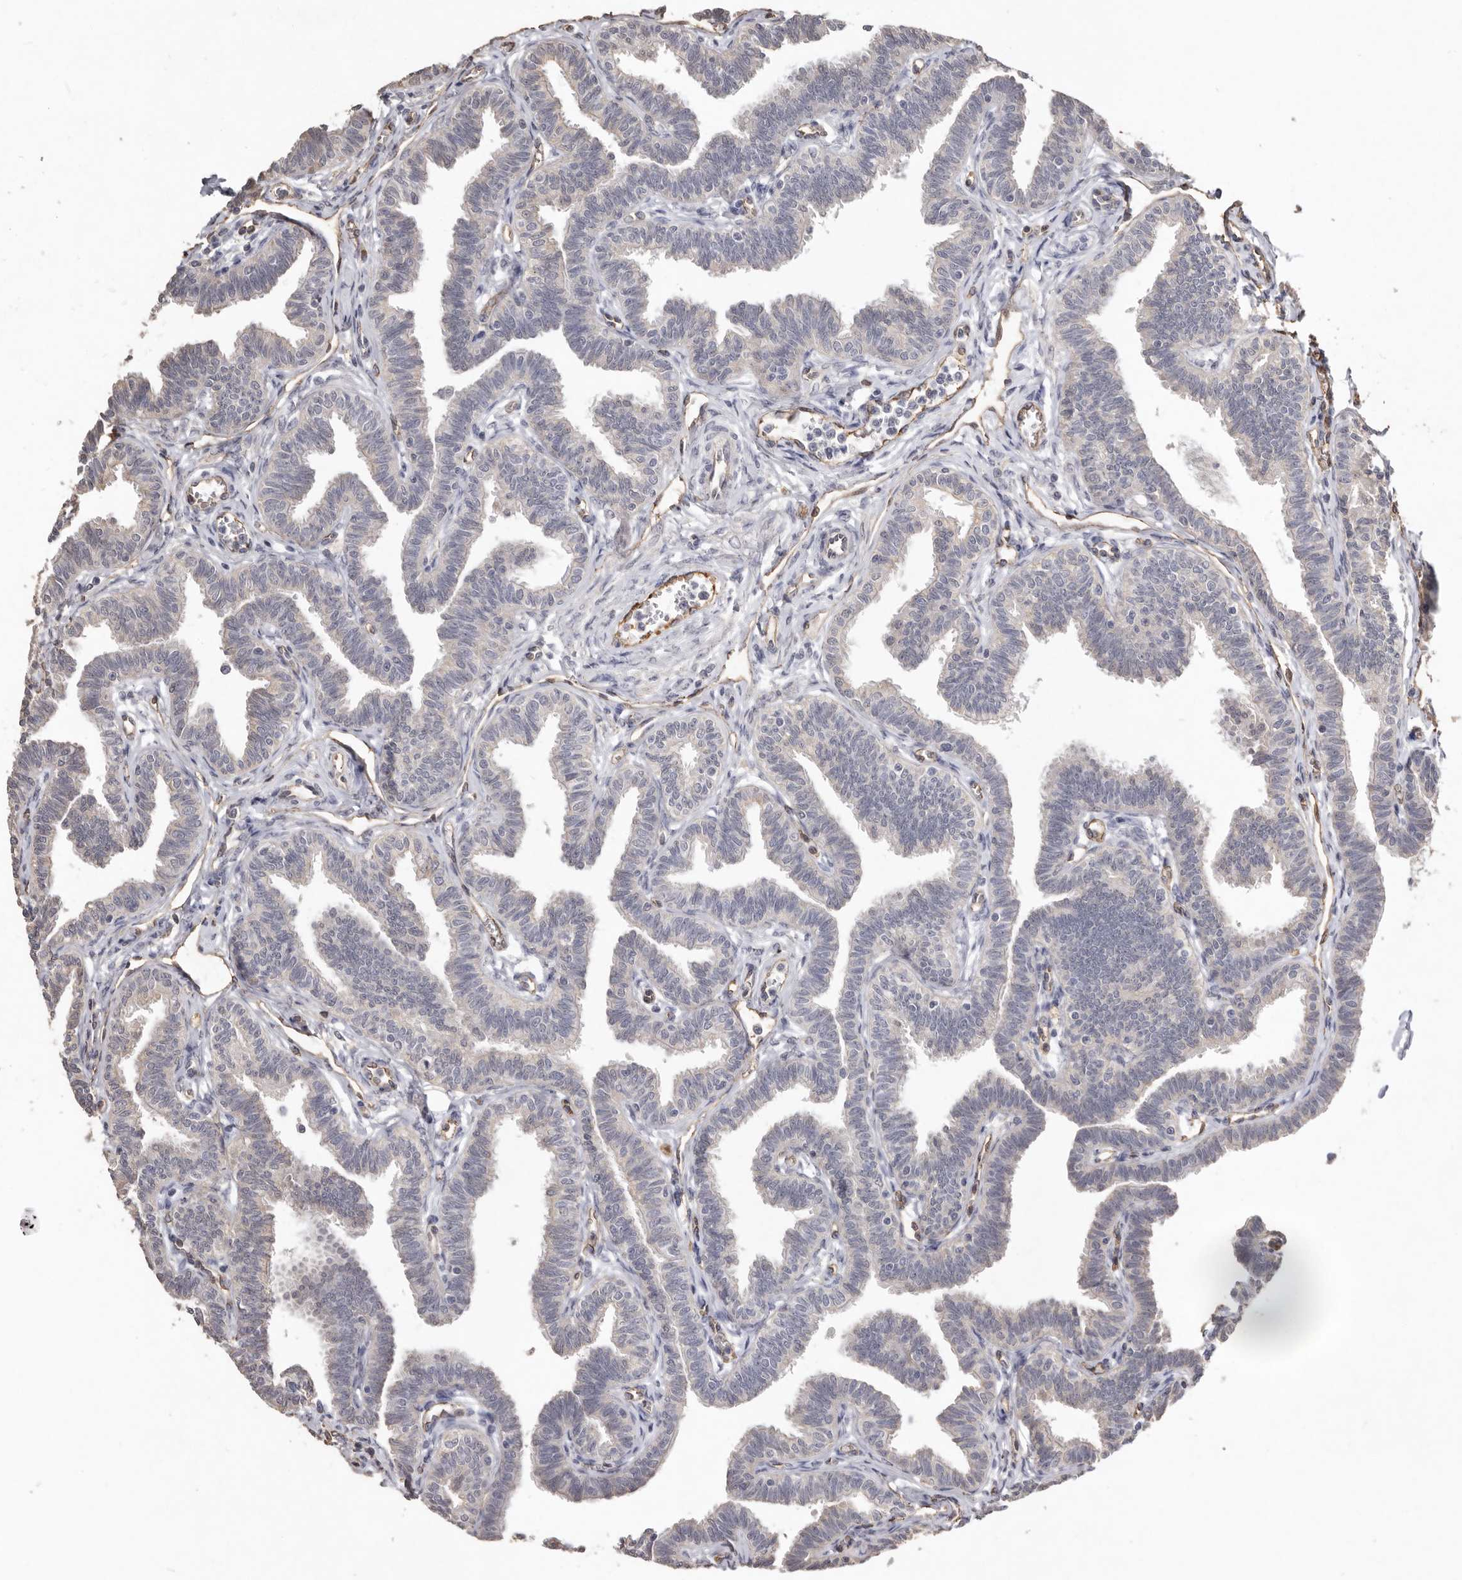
{"staining": {"intensity": "negative", "quantity": "none", "location": "none"}, "tissue": "fallopian tube", "cell_type": "Glandular cells", "image_type": "normal", "snomed": [{"axis": "morphology", "description": "Normal tissue, NOS"}, {"axis": "topography", "description": "Fallopian tube"}, {"axis": "topography", "description": "Ovary"}], "caption": "This photomicrograph is of normal fallopian tube stained with IHC to label a protein in brown with the nuclei are counter-stained blue. There is no positivity in glandular cells. The staining is performed using DAB brown chromogen with nuclei counter-stained in using hematoxylin.", "gene": "ZYG11B", "patient": {"sex": "female", "age": 23}}